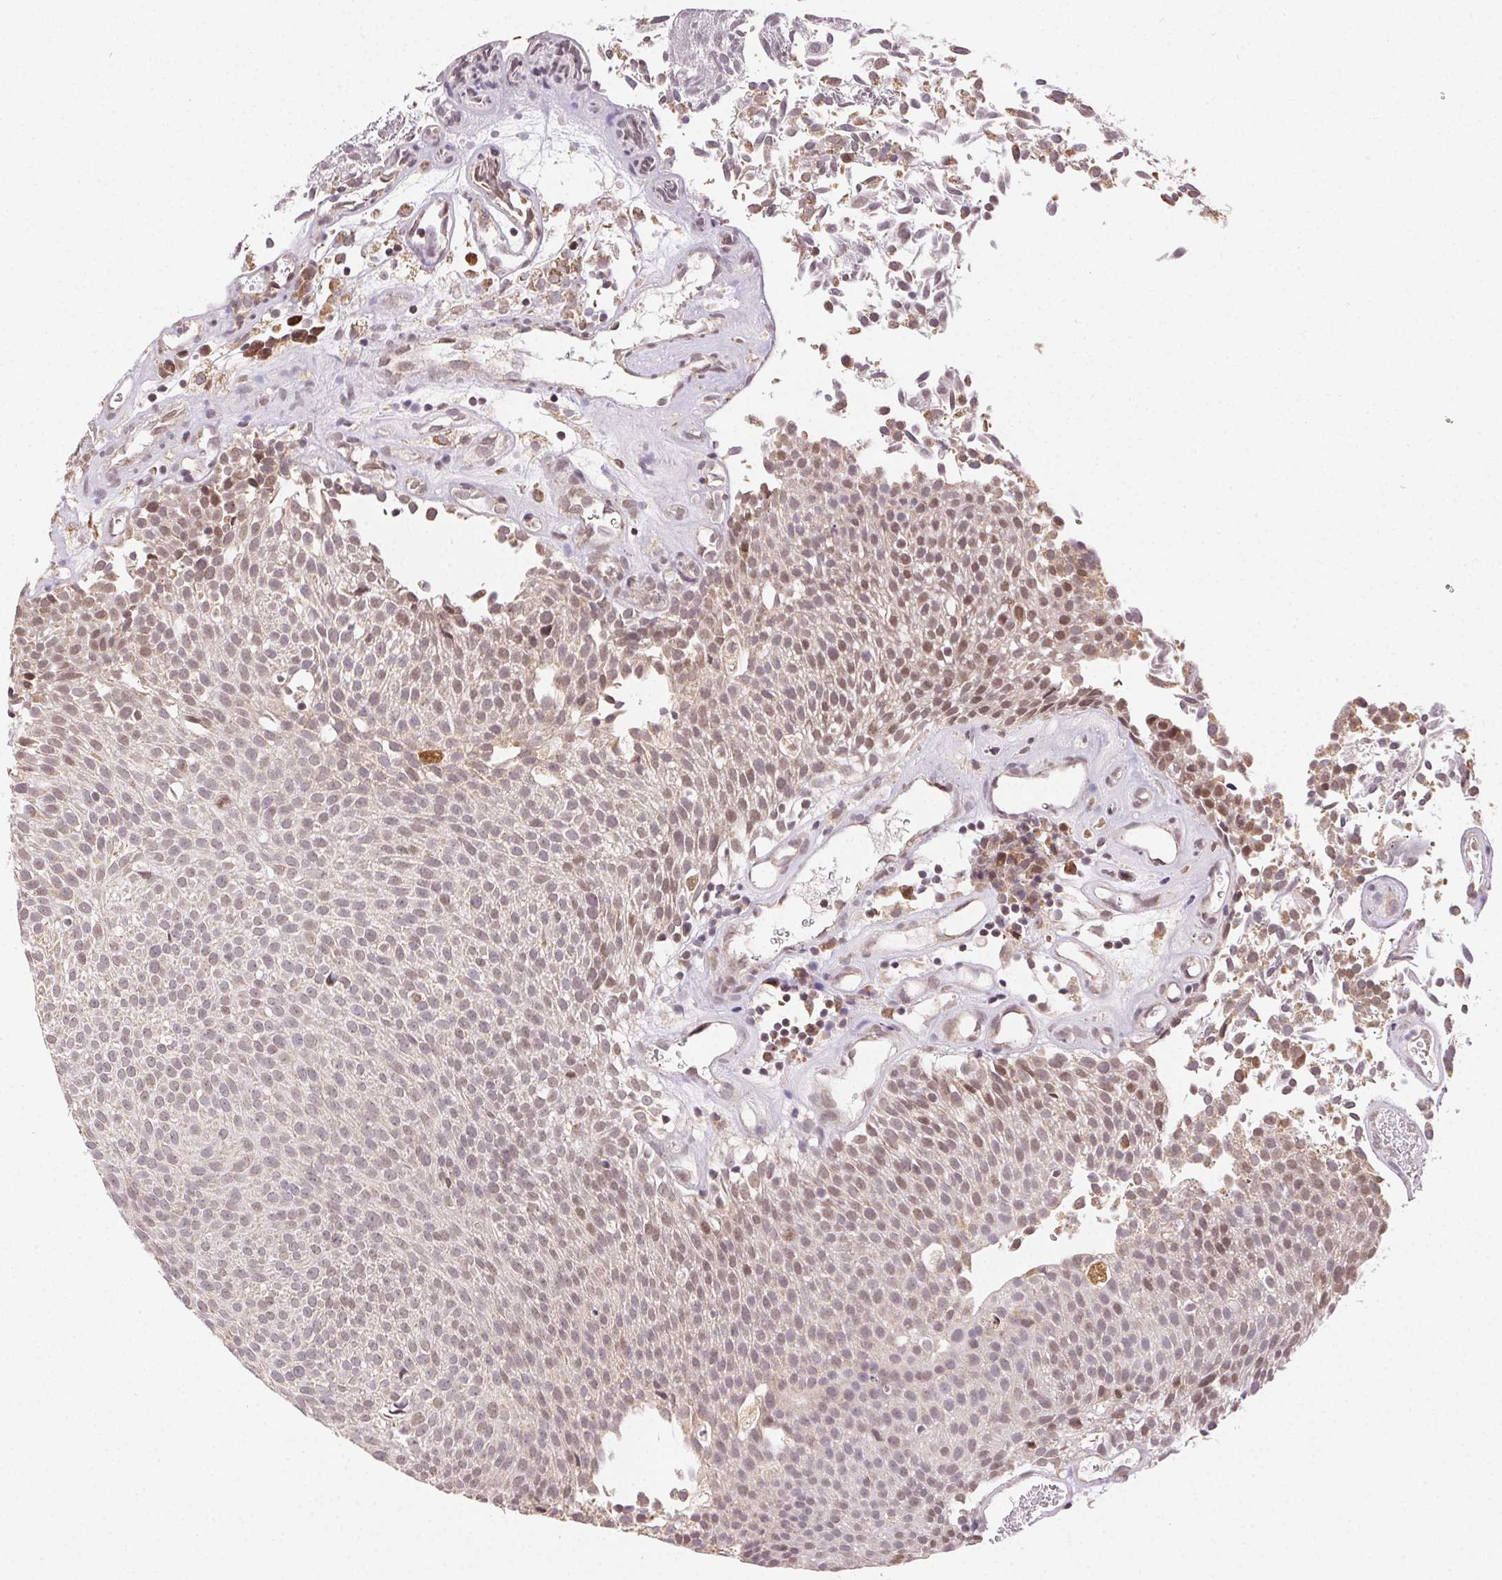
{"staining": {"intensity": "weak", "quantity": "25%-75%", "location": "nuclear"}, "tissue": "urothelial cancer", "cell_type": "Tumor cells", "image_type": "cancer", "snomed": [{"axis": "morphology", "description": "Urothelial carcinoma, Low grade"}, {"axis": "topography", "description": "Urinary bladder"}], "caption": "DAB (3,3'-diaminobenzidine) immunohistochemical staining of human urothelial cancer reveals weak nuclear protein expression in about 25%-75% of tumor cells.", "gene": "PIWIL4", "patient": {"sex": "female", "age": 79}}